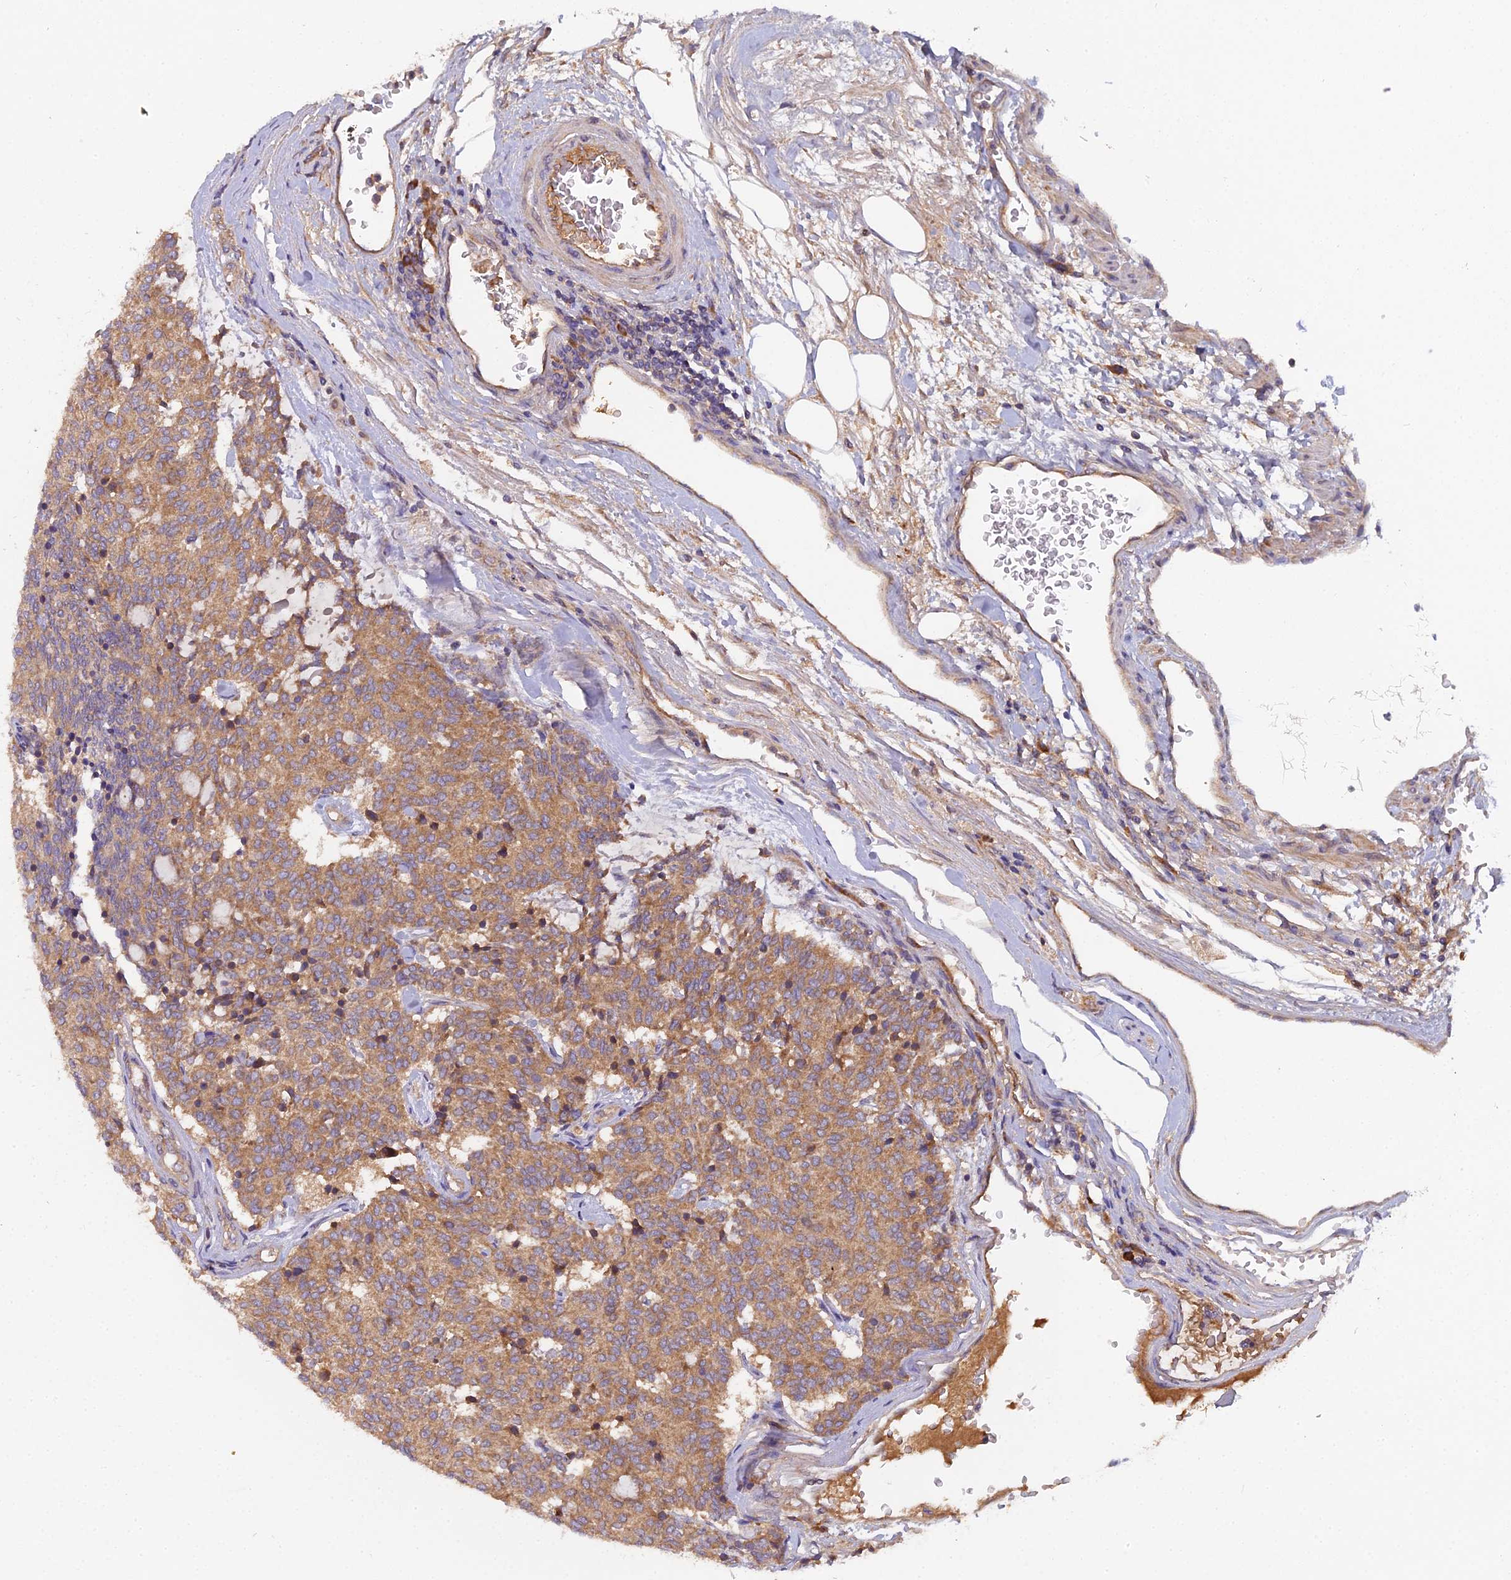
{"staining": {"intensity": "moderate", "quantity": ">75%", "location": "cytoplasmic/membranous"}, "tissue": "carcinoid", "cell_type": "Tumor cells", "image_type": "cancer", "snomed": [{"axis": "morphology", "description": "Carcinoid, malignant, NOS"}, {"axis": "topography", "description": "Pancreas"}], "caption": "An image of carcinoid (malignant) stained for a protein displays moderate cytoplasmic/membranous brown staining in tumor cells.", "gene": "CCDC167", "patient": {"sex": "female", "age": 54}}